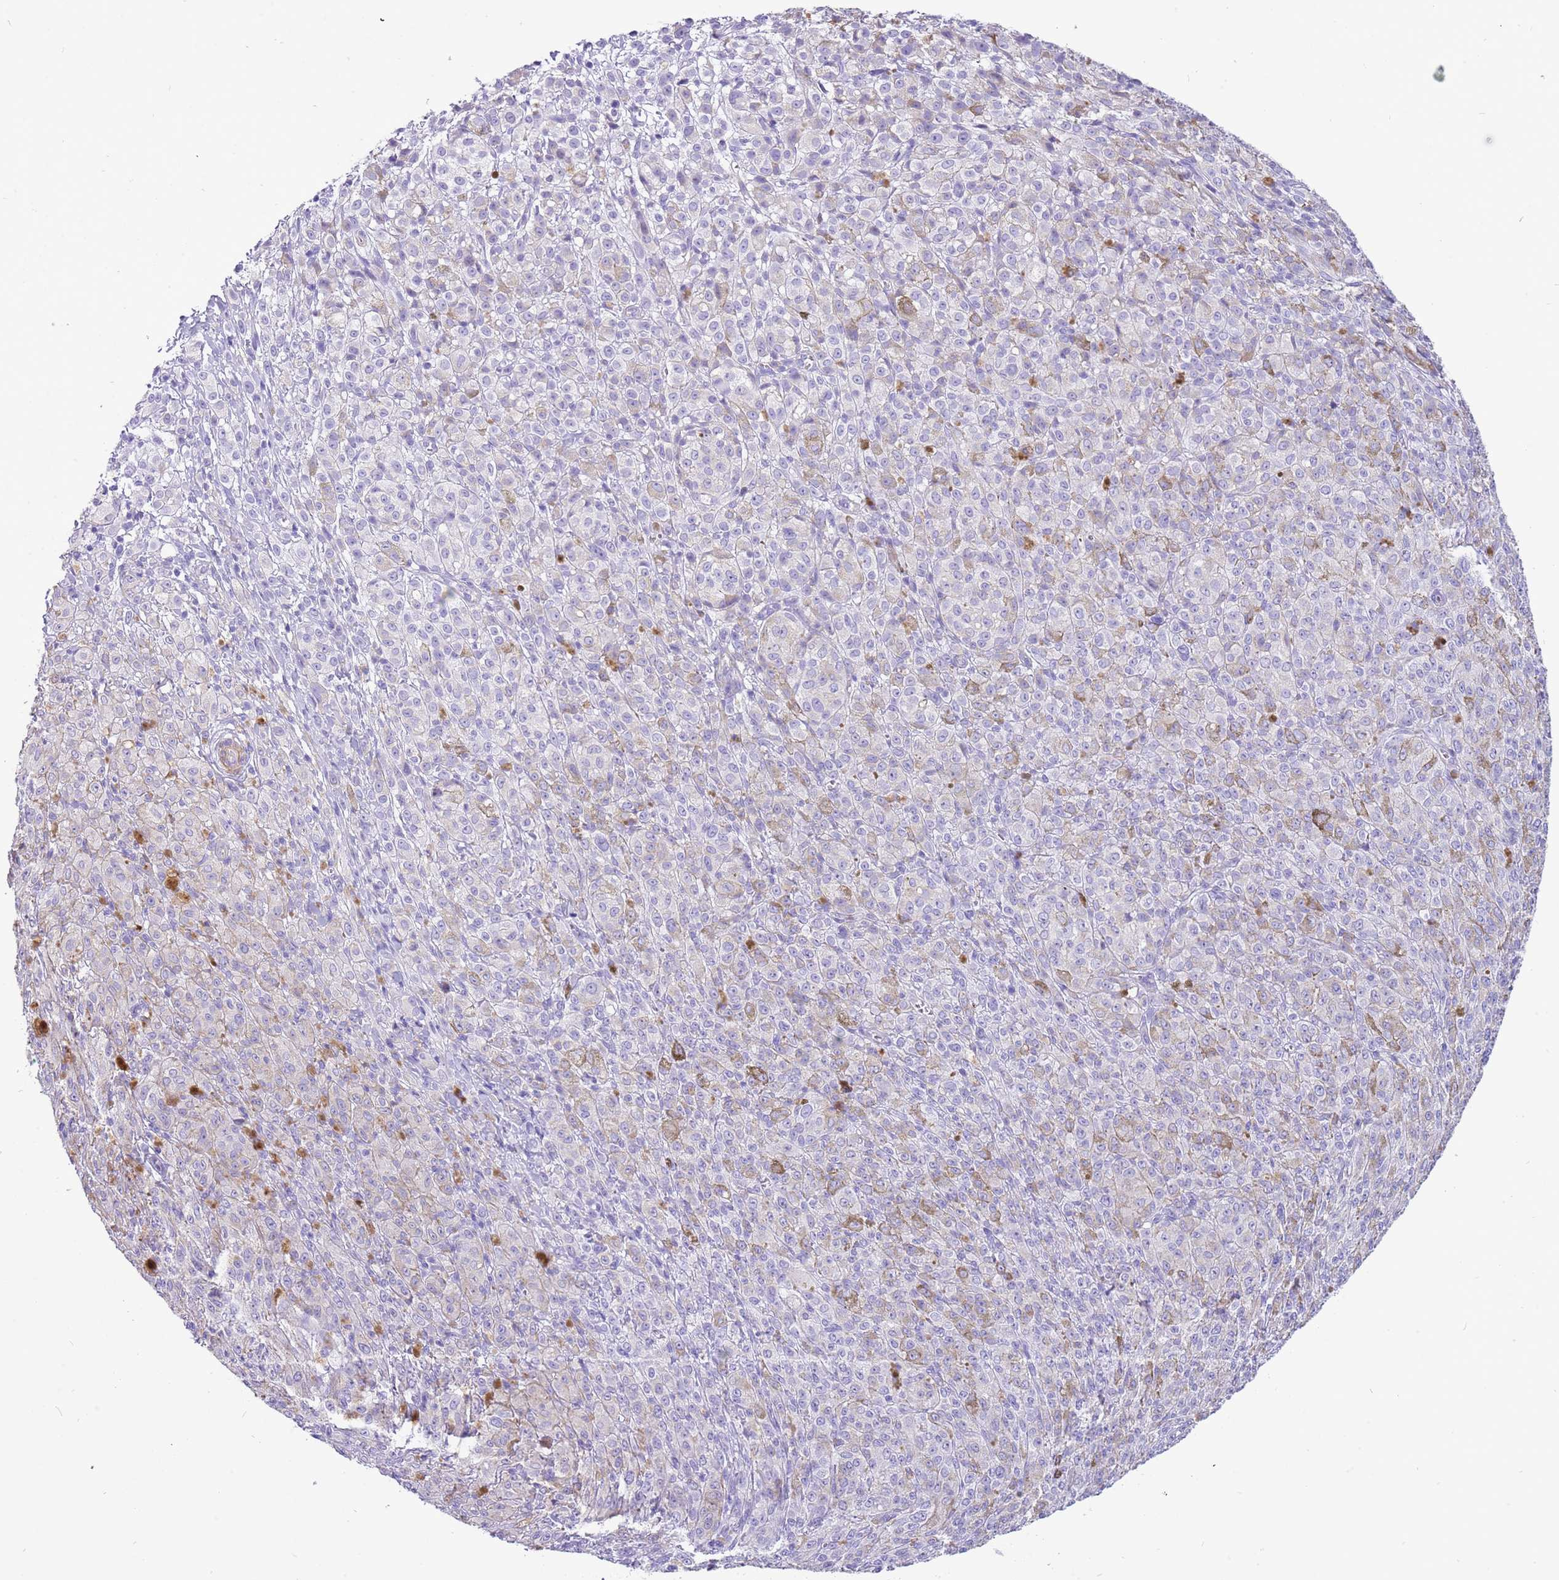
{"staining": {"intensity": "negative", "quantity": "none", "location": "none"}, "tissue": "melanoma", "cell_type": "Tumor cells", "image_type": "cancer", "snomed": [{"axis": "morphology", "description": "Malignant melanoma, NOS"}, {"axis": "topography", "description": "Skin"}], "caption": "The immunohistochemistry (IHC) photomicrograph has no significant staining in tumor cells of malignant melanoma tissue.", "gene": "KBTBD3", "patient": {"sex": "female", "age": 52}}